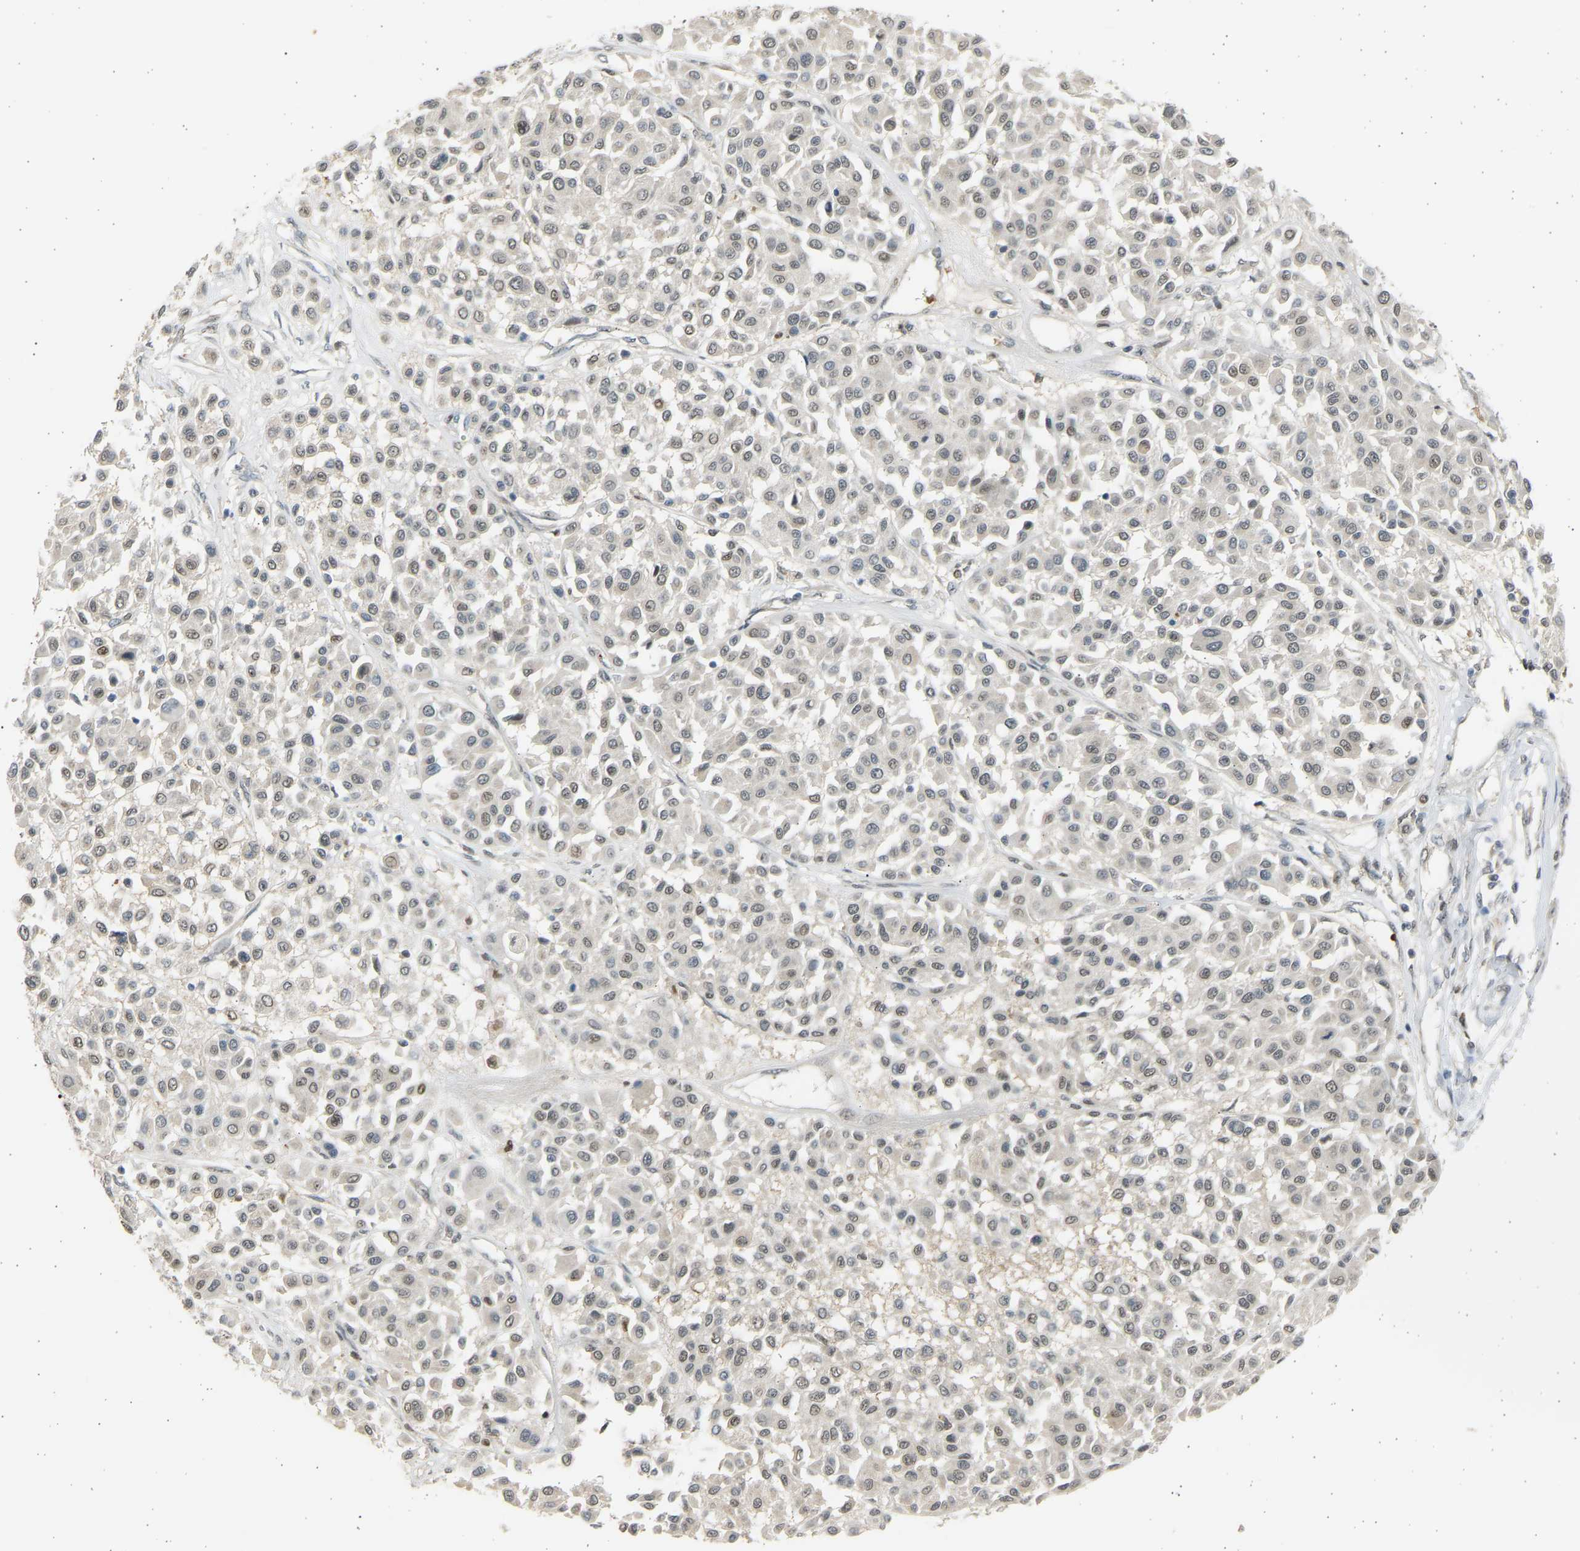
{"staining": {"intensity": "weak", "quantity": "25%-75%", "location": "nuclear"}, "tissue": "melanoma", "cell_type": "Tumor cells", "image_type": "cancer", "snomed": [{"axis": "morphology", "description": "Malignant melanoma, Metastatic site"}, {"axis": "topography", "description": "Soft tissue"}], "caption": "Human malignant melanoma (metastatic site) stained for a protein (brown) demonstrates weak nuclear positive positivity in approximately 25%-75% of tumor cells.", "gene": "BIRC2", "patient": {"sex": "male", "age": 41}}